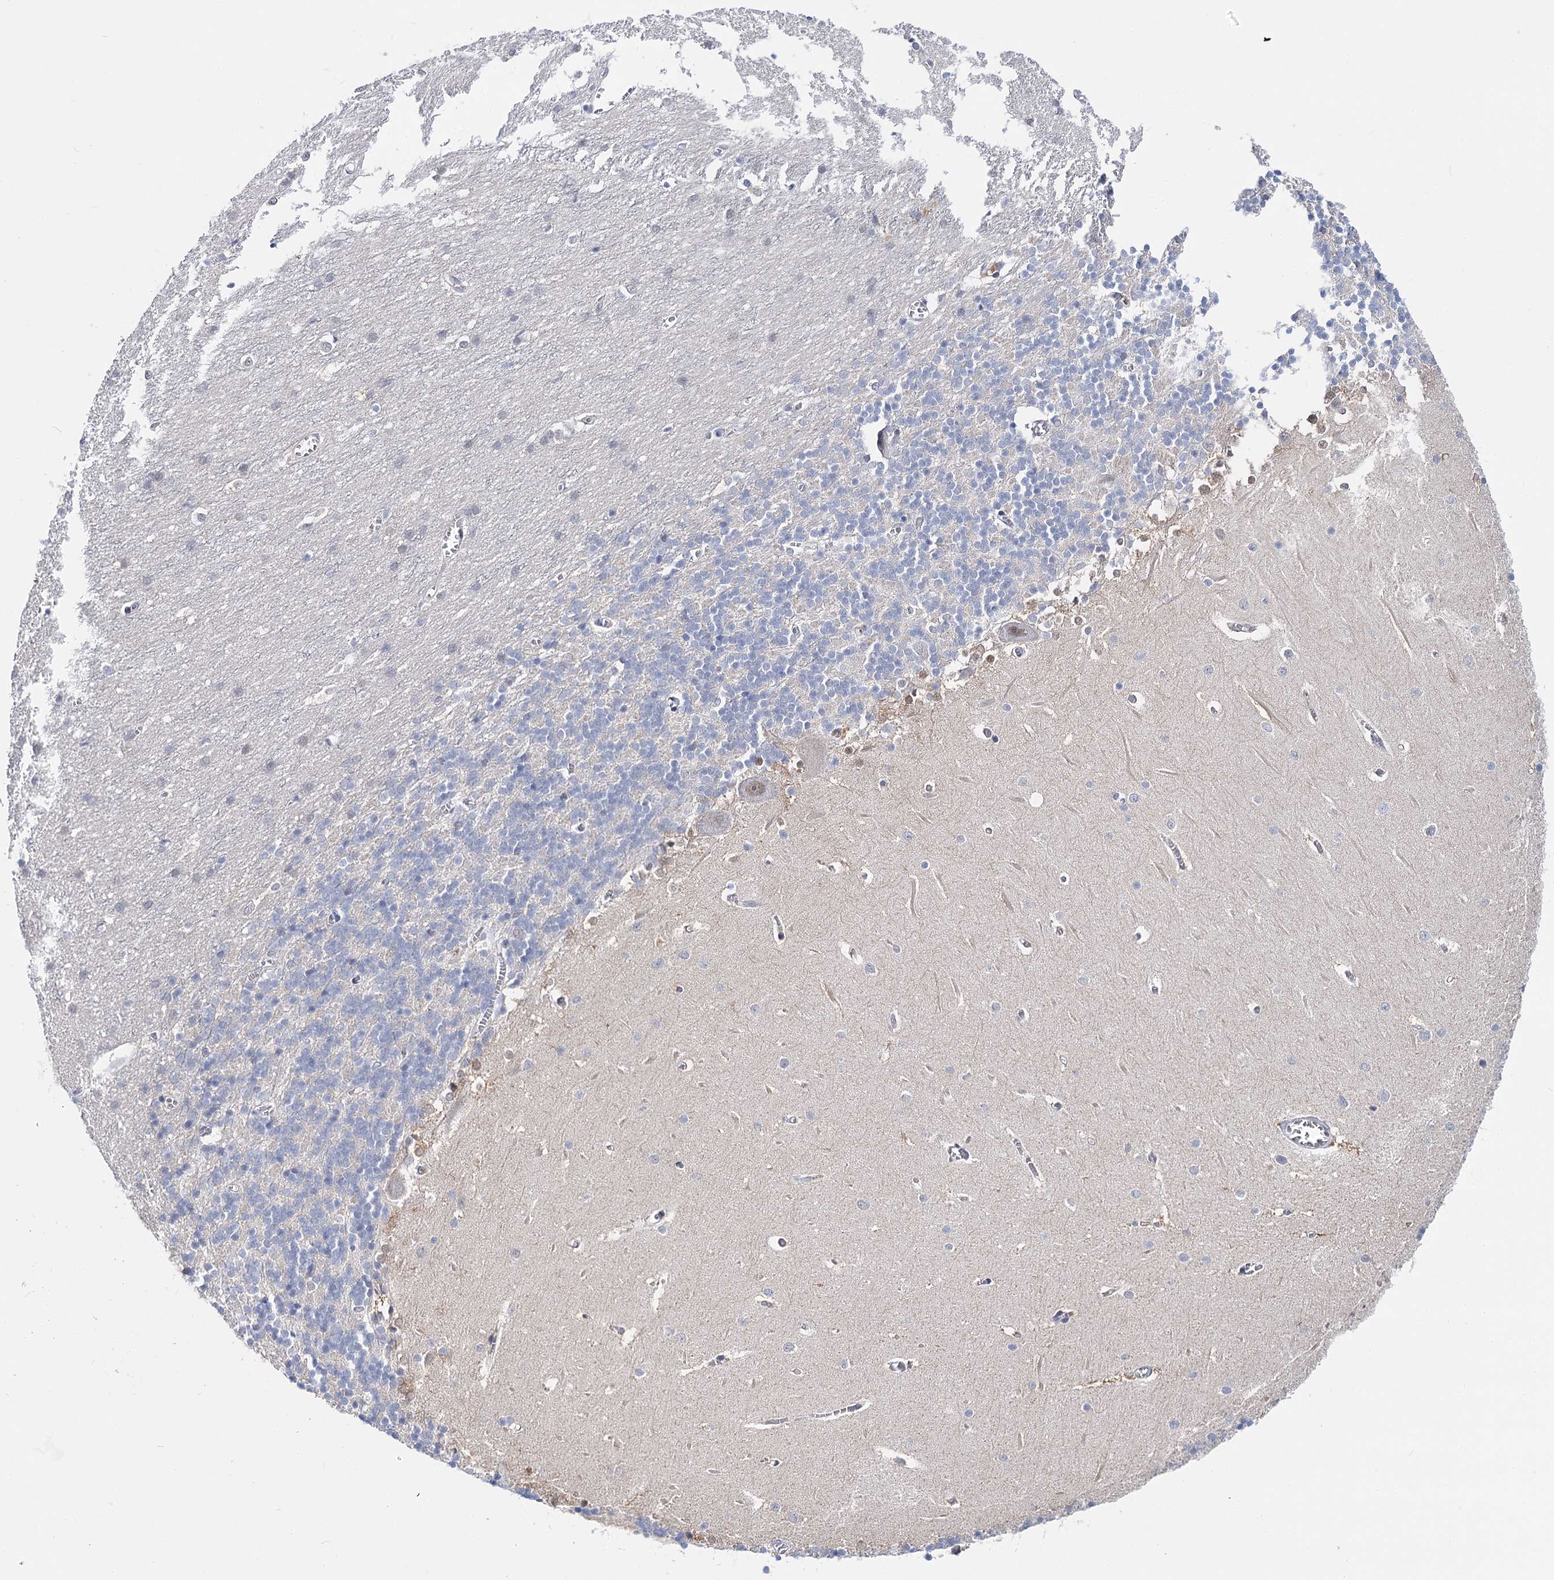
{"staining": {"intensity": "negative", "quantity": "none", "location": "none"}, "tissue": "cerebellum", "cell_type": "Cells in granular layer", "image_type": "normal", "snomed": [{"axis": "morphology", "description": "Normal tissue, NOS"}, {"axis": "topography", "description": "Cerebellum"}], "caption": "Cells in granular layer show no significant protein staining in normal cerebellum. The staining is performed using DAB (3,3'-diaminobenzidine) brown chromogen with nuclei counter-stained in using hematoxylin.", "gene": "UGP2", "patient": {"sex": "male", "age": 37}}